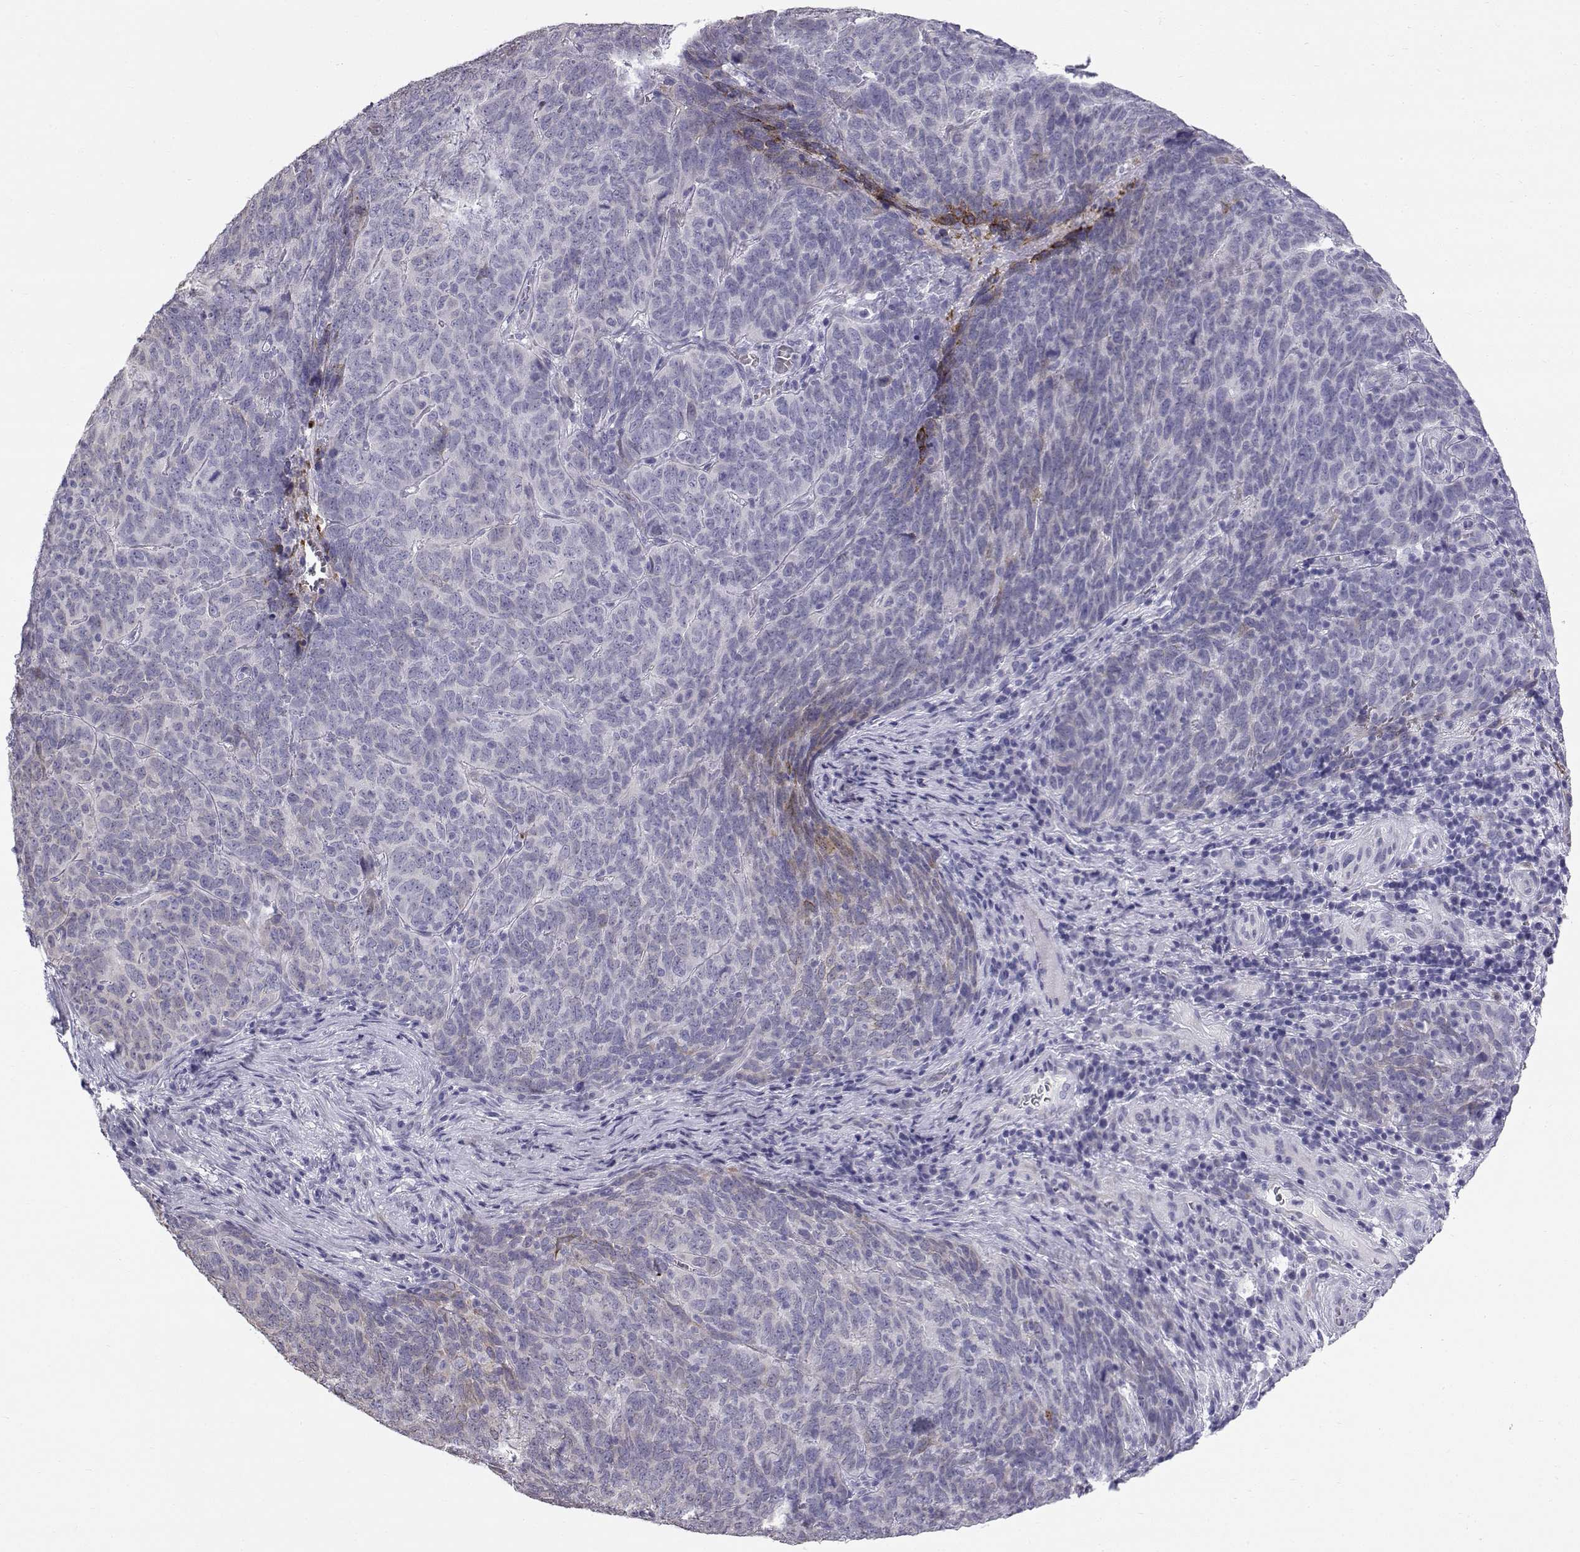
{"staining": {"intensity": "negative", "quantity": "none", "location": "none"}, "tissue": "skin cancer", "cell_type": "Tumor cells", "image_type": "cancer", "snomed": [{"axis": "morphology", "description": "Squamous cell carcinoma, NOS"}, {"axis": "topography", "description": "Skin"}, {"axis": "topography", "description": "Anal"}], "caption": "IHC photomicrograph of neoplastic tissue: human skin squamous cell carcinoma stained with DAB demonstrates no significant protein positivity in tumor cells.", "gene": "RNASE12", "patient": {"sex": "female", "age": 51}}